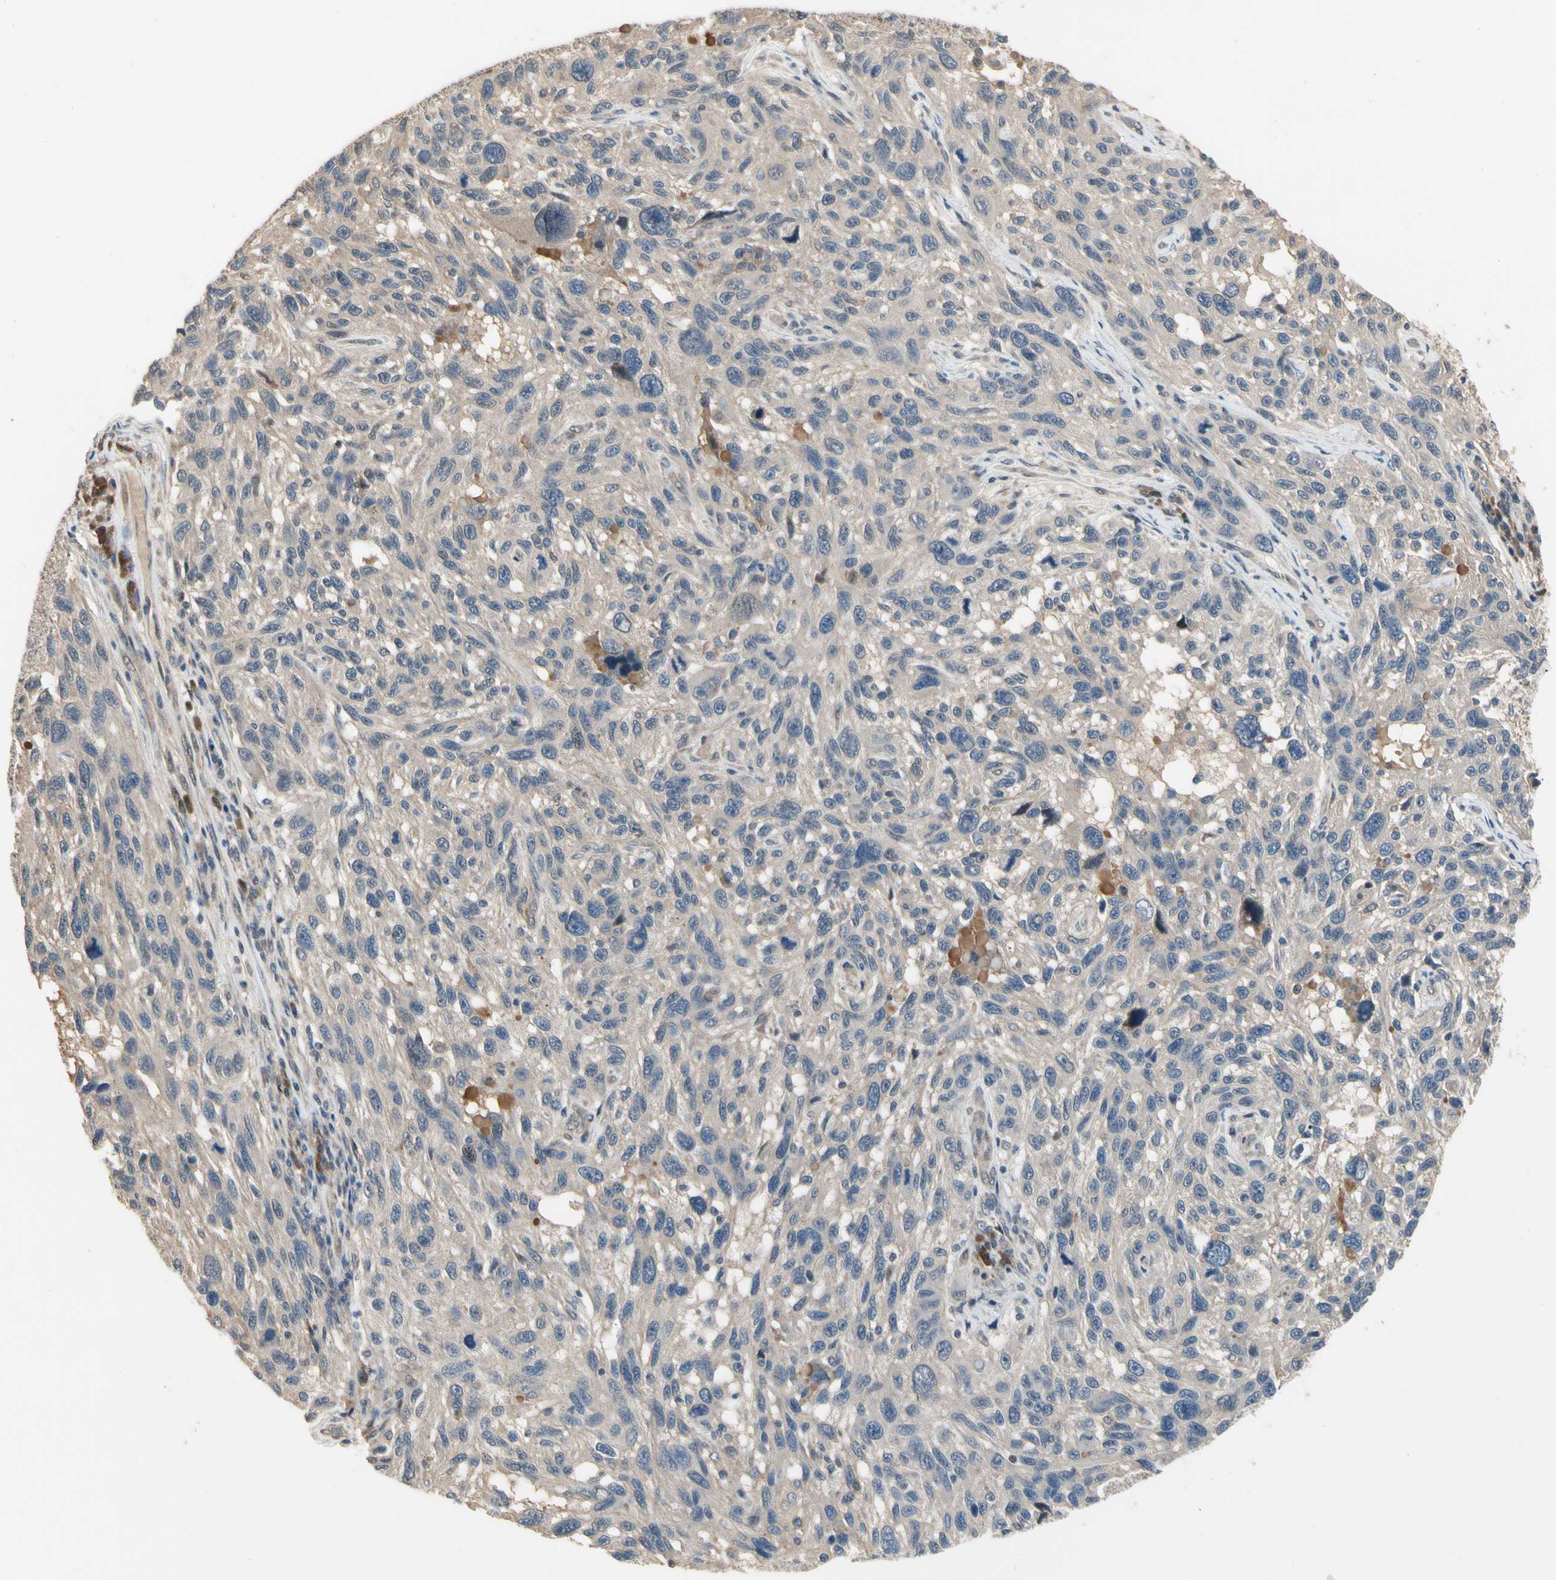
{"staining": {"intensity": "weak", "quantity": ">75%", "location": "cytoplasmic/membranous"}, "tissue": "melanoma", "cell_type": "Tumor cells", "image_type": "cancer", "snomed": [{"axis": "morphology", "description": "Malignant melanoma, NOS"}, {"axis": "topography", "description": "Skin"}], "caption": "High-magnification brightfield microscopy of malignant melanoma stained with DAB (brown) and counterstained with hematoxylin (blue). tumor cells exhibit weak cytoplasmic/membranous expression is present in approximately>75% of cells.", "gene": "ATG4C", "patient": {"sex": "male", "age": 53}}